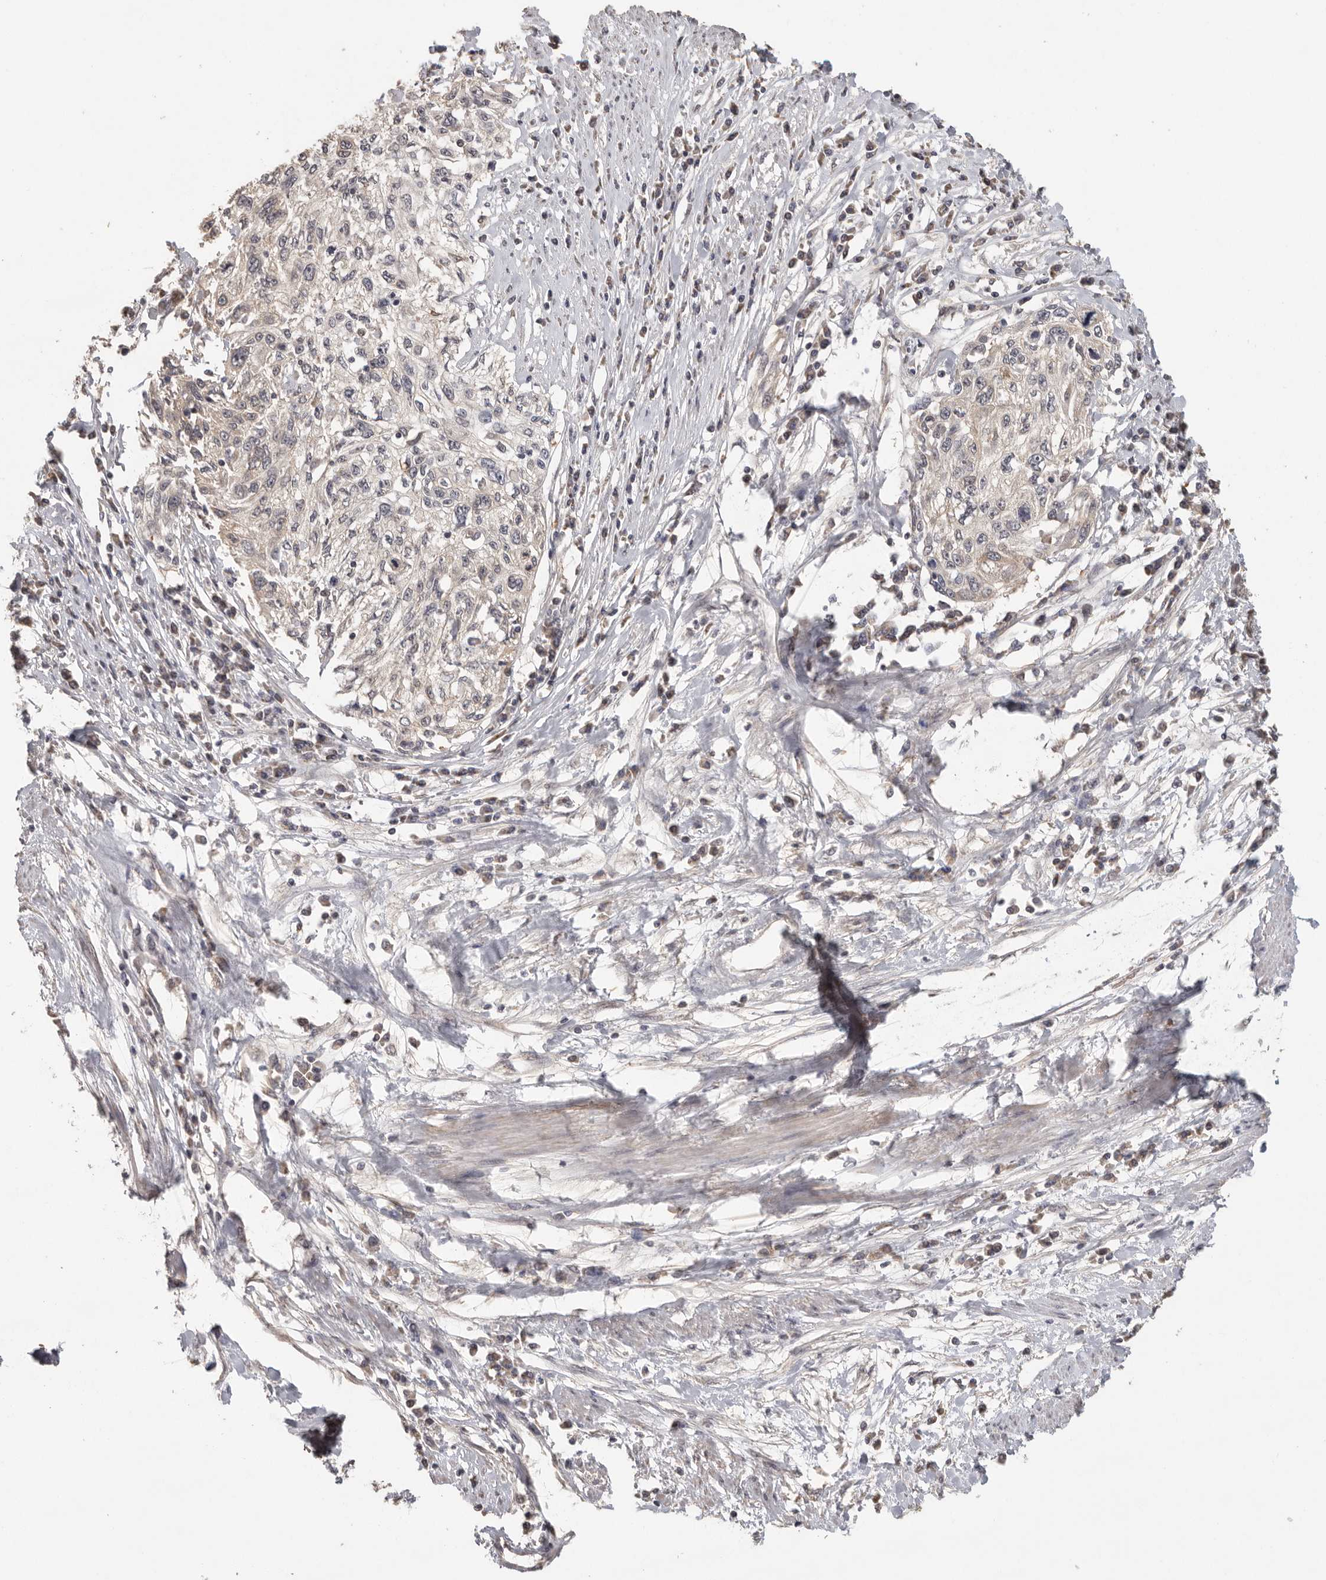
{"staining": {"intensity": "weak", "quantity": "<25%", "location": "cytoplasmic/membranous"}, "tissue": "cervical cancer", "cell_type": "Tumor cells", "image_type": "cancer", "snomed": [{"axis": "morphology", "description": "Squamous cell carcinoma, NOS"}, {"axis": "topography", "description": "Cervix"}], "caption": "Immunohistochemistry (IHC) of squamous cell carcinoma (cervical) demonstrates no expression in tumor cells.", "gene": "BAIAP2", "patient": {"sex": "female", "age": 57}}